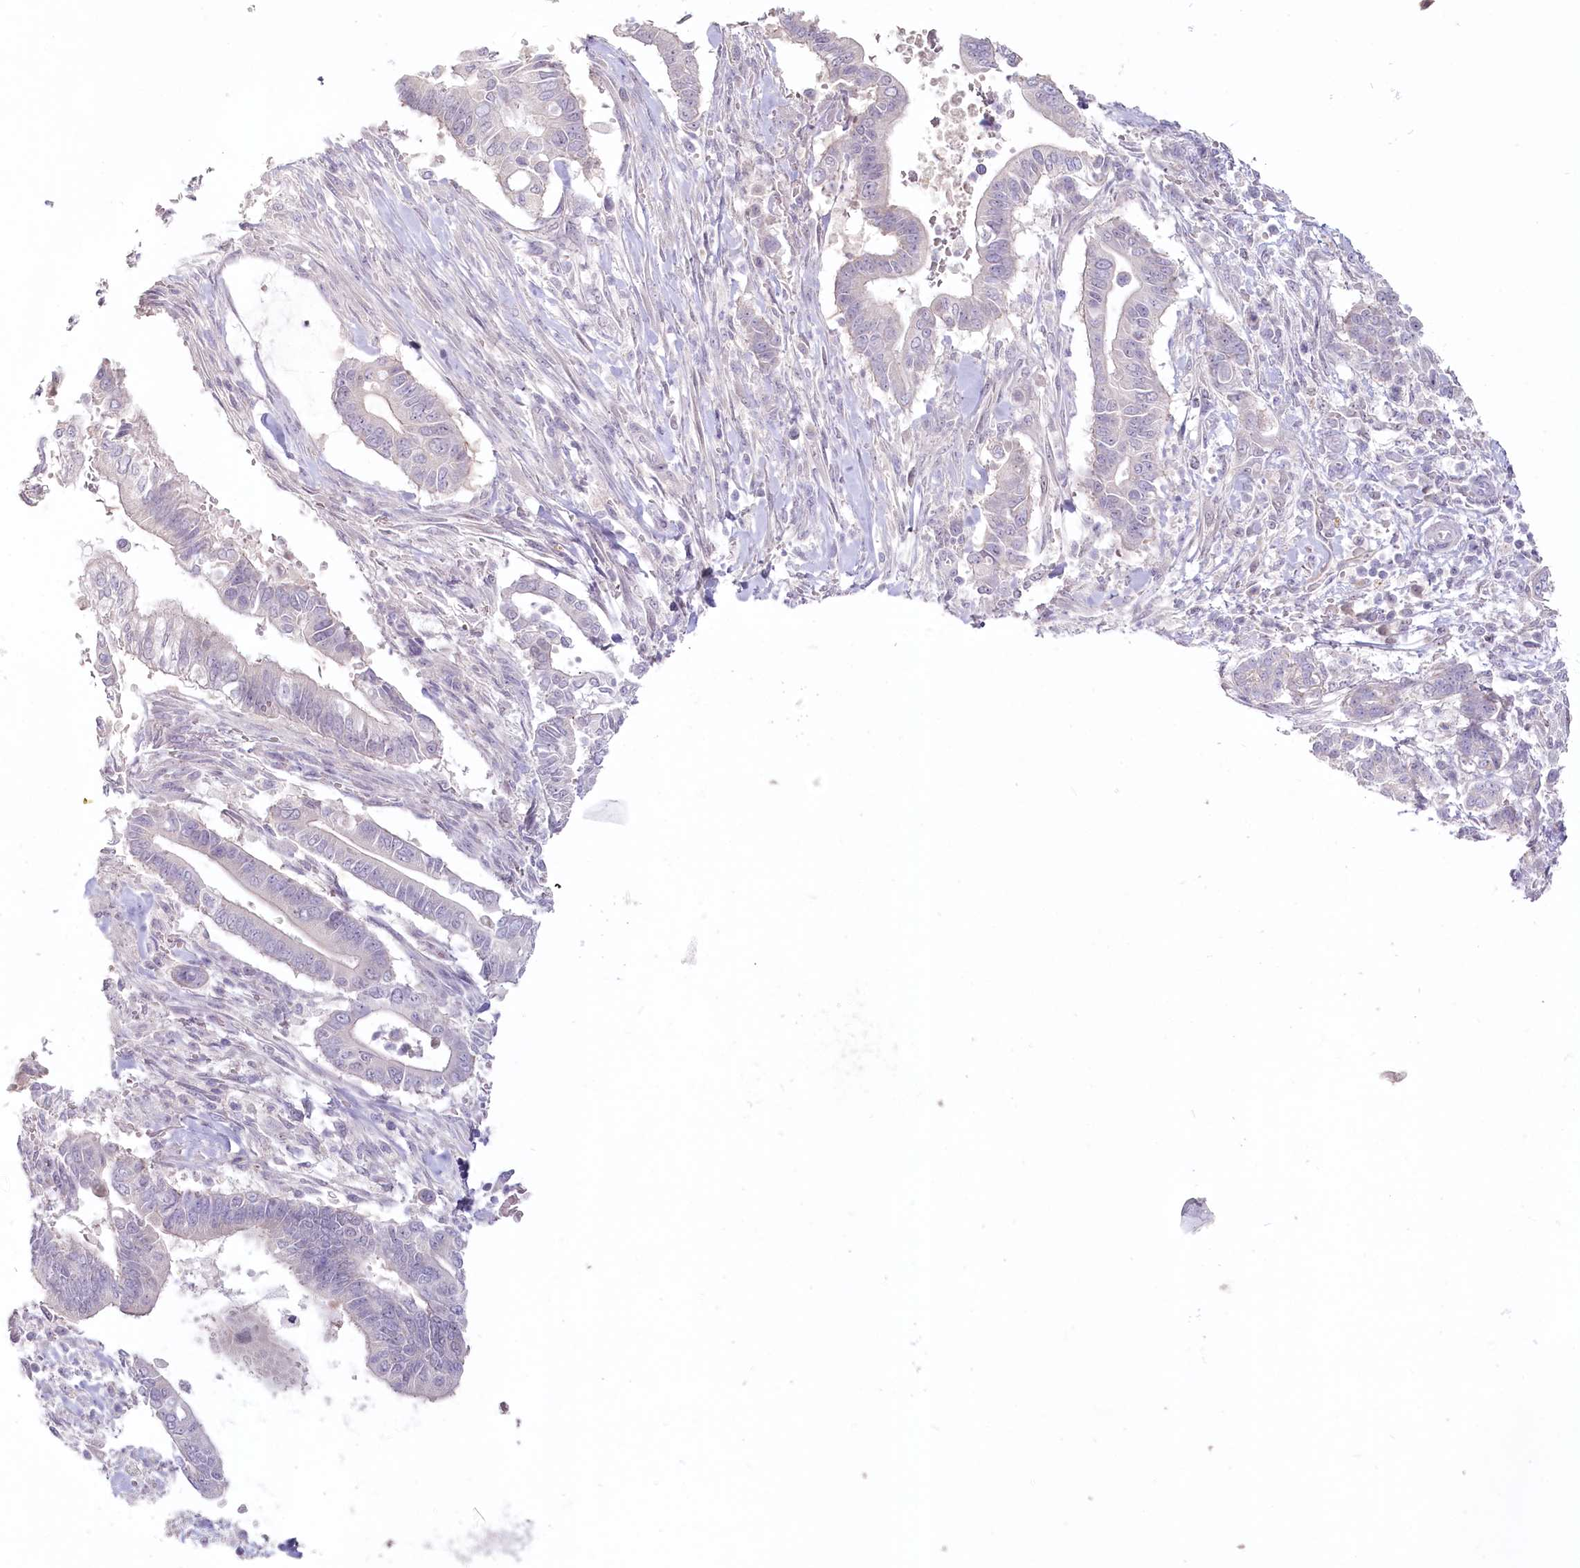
{"staining": {"intensity": "negative", "quantity": "none", "location": "none"}, "tissue": "pancreatic cancer", "cell_type": "Tumor cells", "image_type": "cancer", "snomed": [{"axis": "morphology", "description": "Adenocarcinoma, NOS"}, {"axis": "topography", "description": "Pancreas"}], "caption": "DAB (3,3'-diaminobenzidine) immunohistochemical staining of human pancreatic cancer (adenocarcinoma) reveals no significant expression in tumor cells.", "gene": "USP11", "patient": {"sex": "male", "age": 68}}